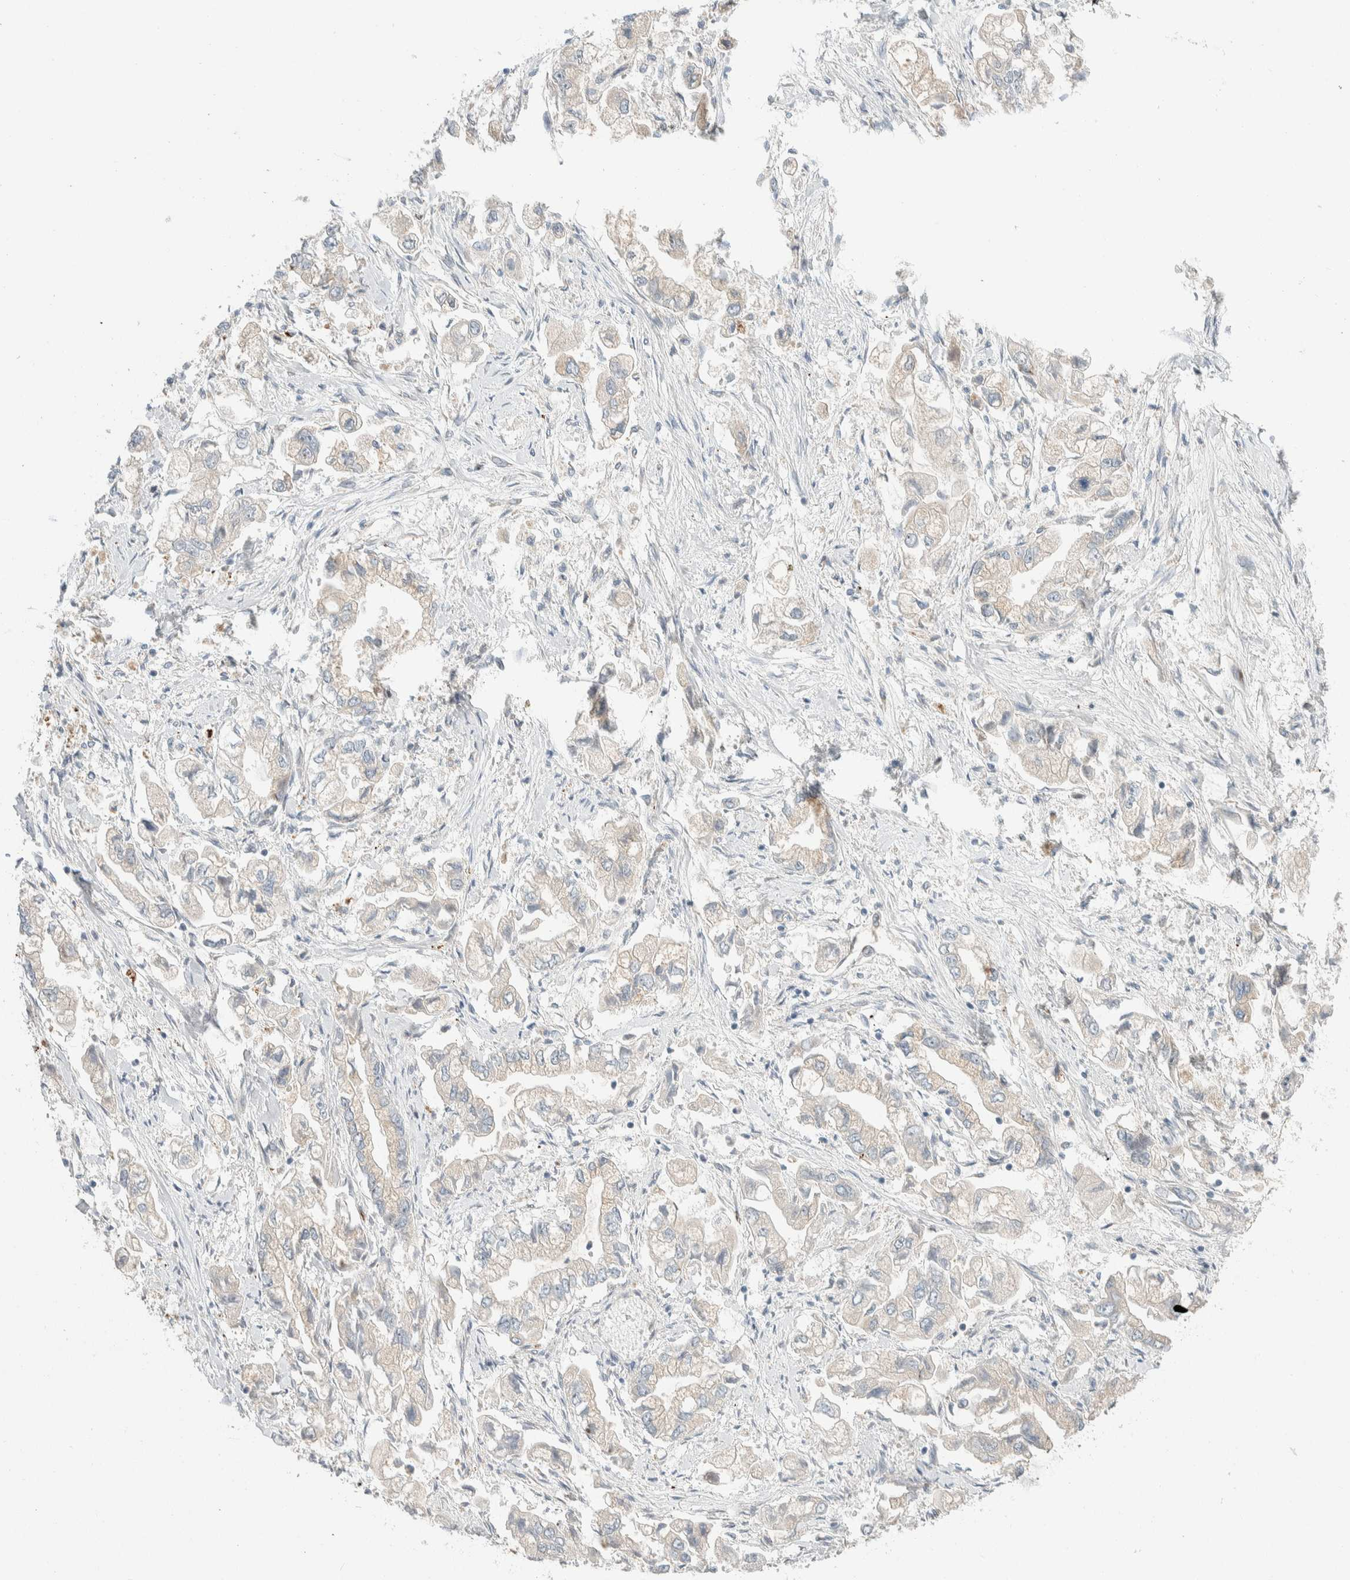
{"staining": {"intensity": "negative", "quantity": "none", "location": "none"}, "tissue": "stomach cancer", "cell_type": "Tumor cells", "image_type": "cancer", "snomed": [{"axis": "morphology", "description": "Normal tissue, NOS"}, {"axis": "morphology", "description": "Adenocarcinoma, NOS"}, {"axis": "topography", "description": "Stomach"}], "caption": "A high-resolution photomicrograph shows IHC staining of stomach cancer (adenocarcinoma), which shows no significant staining in tumor cells.", "gene": "TMEM184B", "patient": {"sex": "male", "age": 62}}